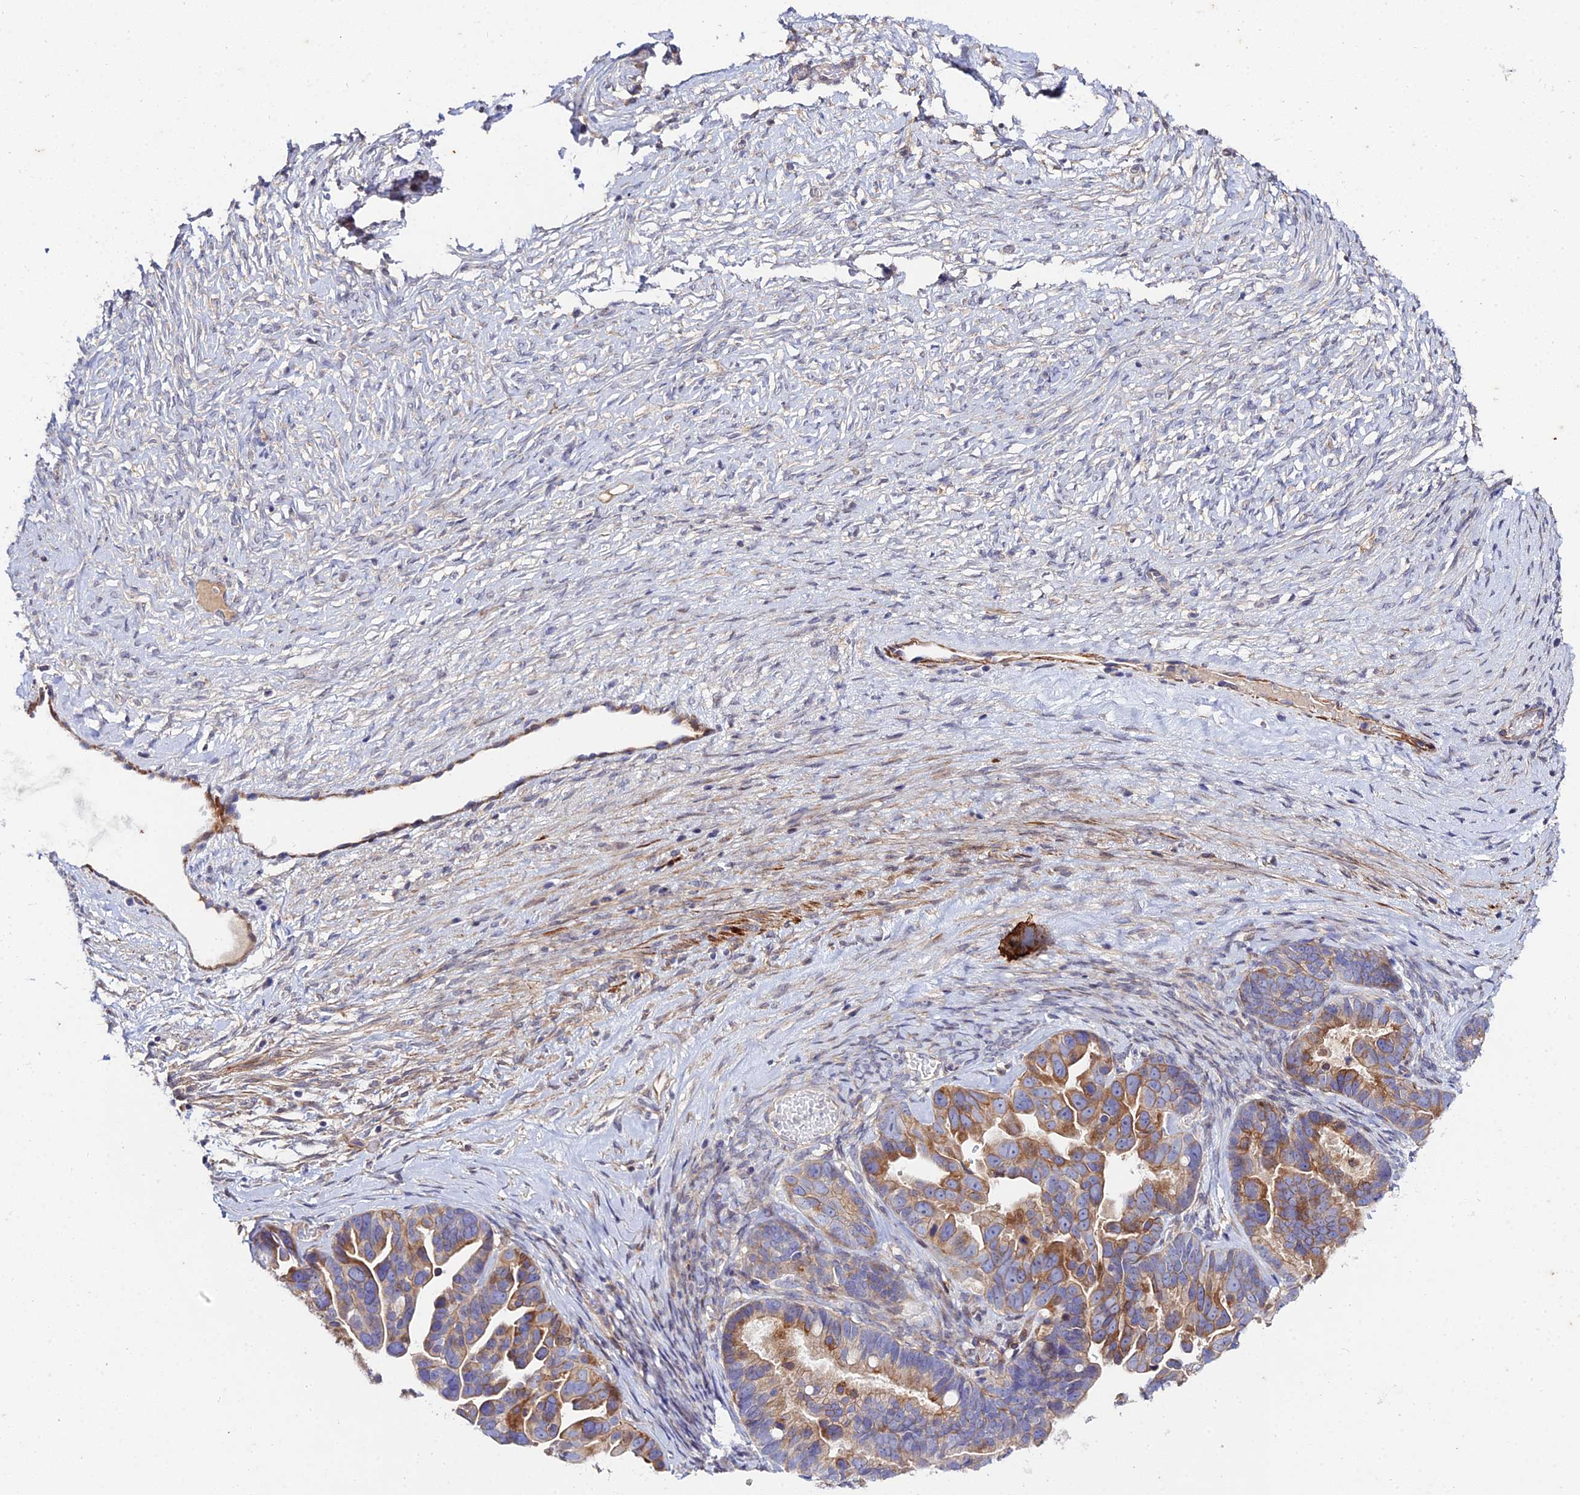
{"staining": {"intensity": "moderate", "quantity": ">75%", "location": "cytoplasmic/membranous"}, "tissue": "ovarian cancer", "cell_type": "Tumor cells", "image_type": "cancer", "snomed": [{"axis": "morphology", "description": "Cystadenocarcinoma, serous, NOS"}, {"axis": "topography", "description": "Ovary"}], "caption": "Protein positivity by immunohistochemistry displays moderate cytoplasmic/membranous expression in about >75% of tumor cells in ovarian cancer (serous cystadenocarcinoma).", "gene": "ARL6IP1", "patient": {"sex": "female", "age": 56}}